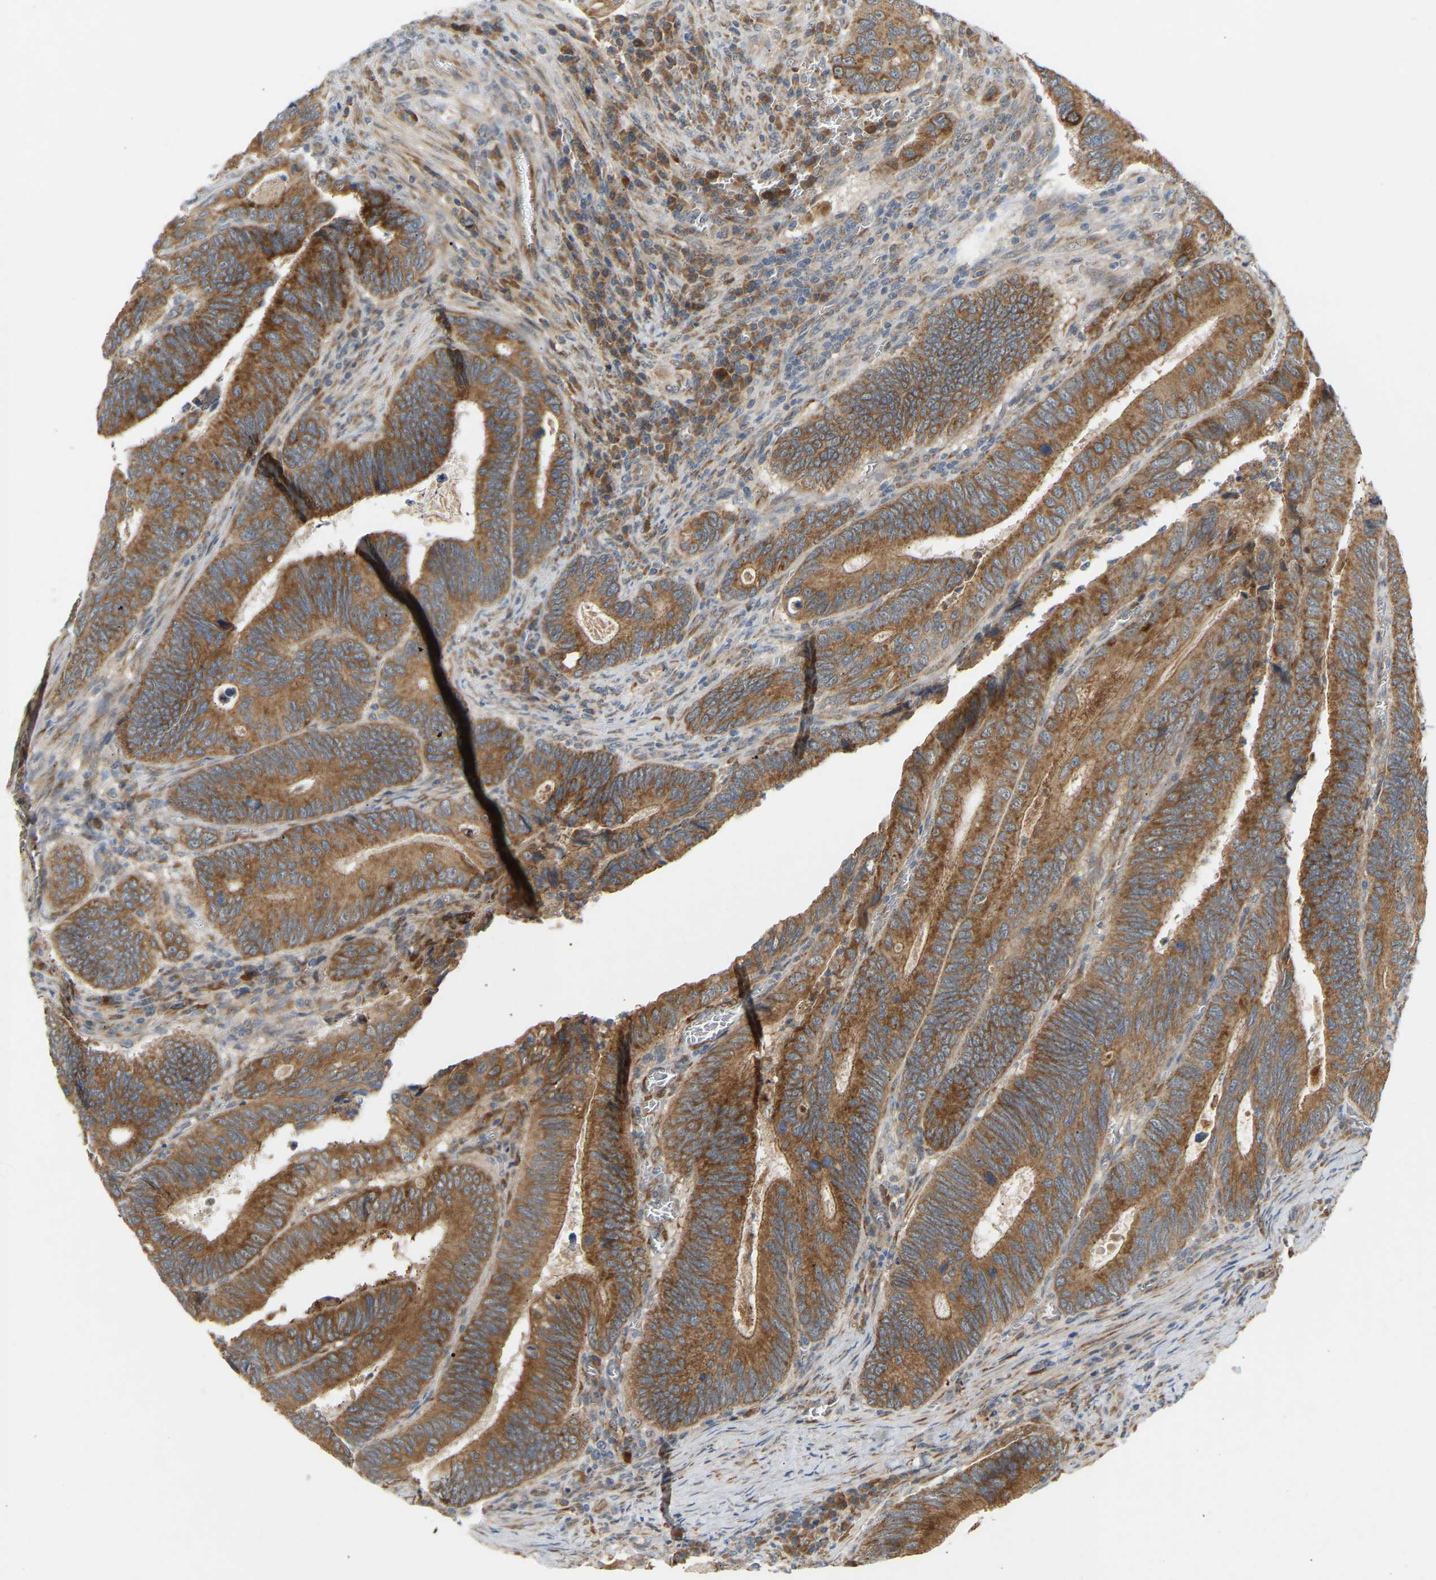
{"staining": {"intensity": "moderate", "quantity": ">75%", "location": "cytoplasmic/membranous"}, "tissue": "colorectal cancer", "cell_type": "Tumor cells", "image_type": "cancer", "snomed": [{"axis": "morphology", "description": "Inflammation, NOS"}, {"axis": "morphology", "description": "Adenocarcinoma, NOS"}, {"axis": "topography", "description": "Colon"}], "caption": "DAB immunohistochemical staining of adenocarcinoma (colorectal) reveals moderate cytoplasmic/membranous protein positivity in about >75% of tumor cells. Using DAB (3,3'-diaminobenzidine) (brown) and hematoxylin (blue) stains, captured at high magnification using brightfield microscopy.", "gene": "PTCD1", "patient": {"sex": "male", "age": 72}}